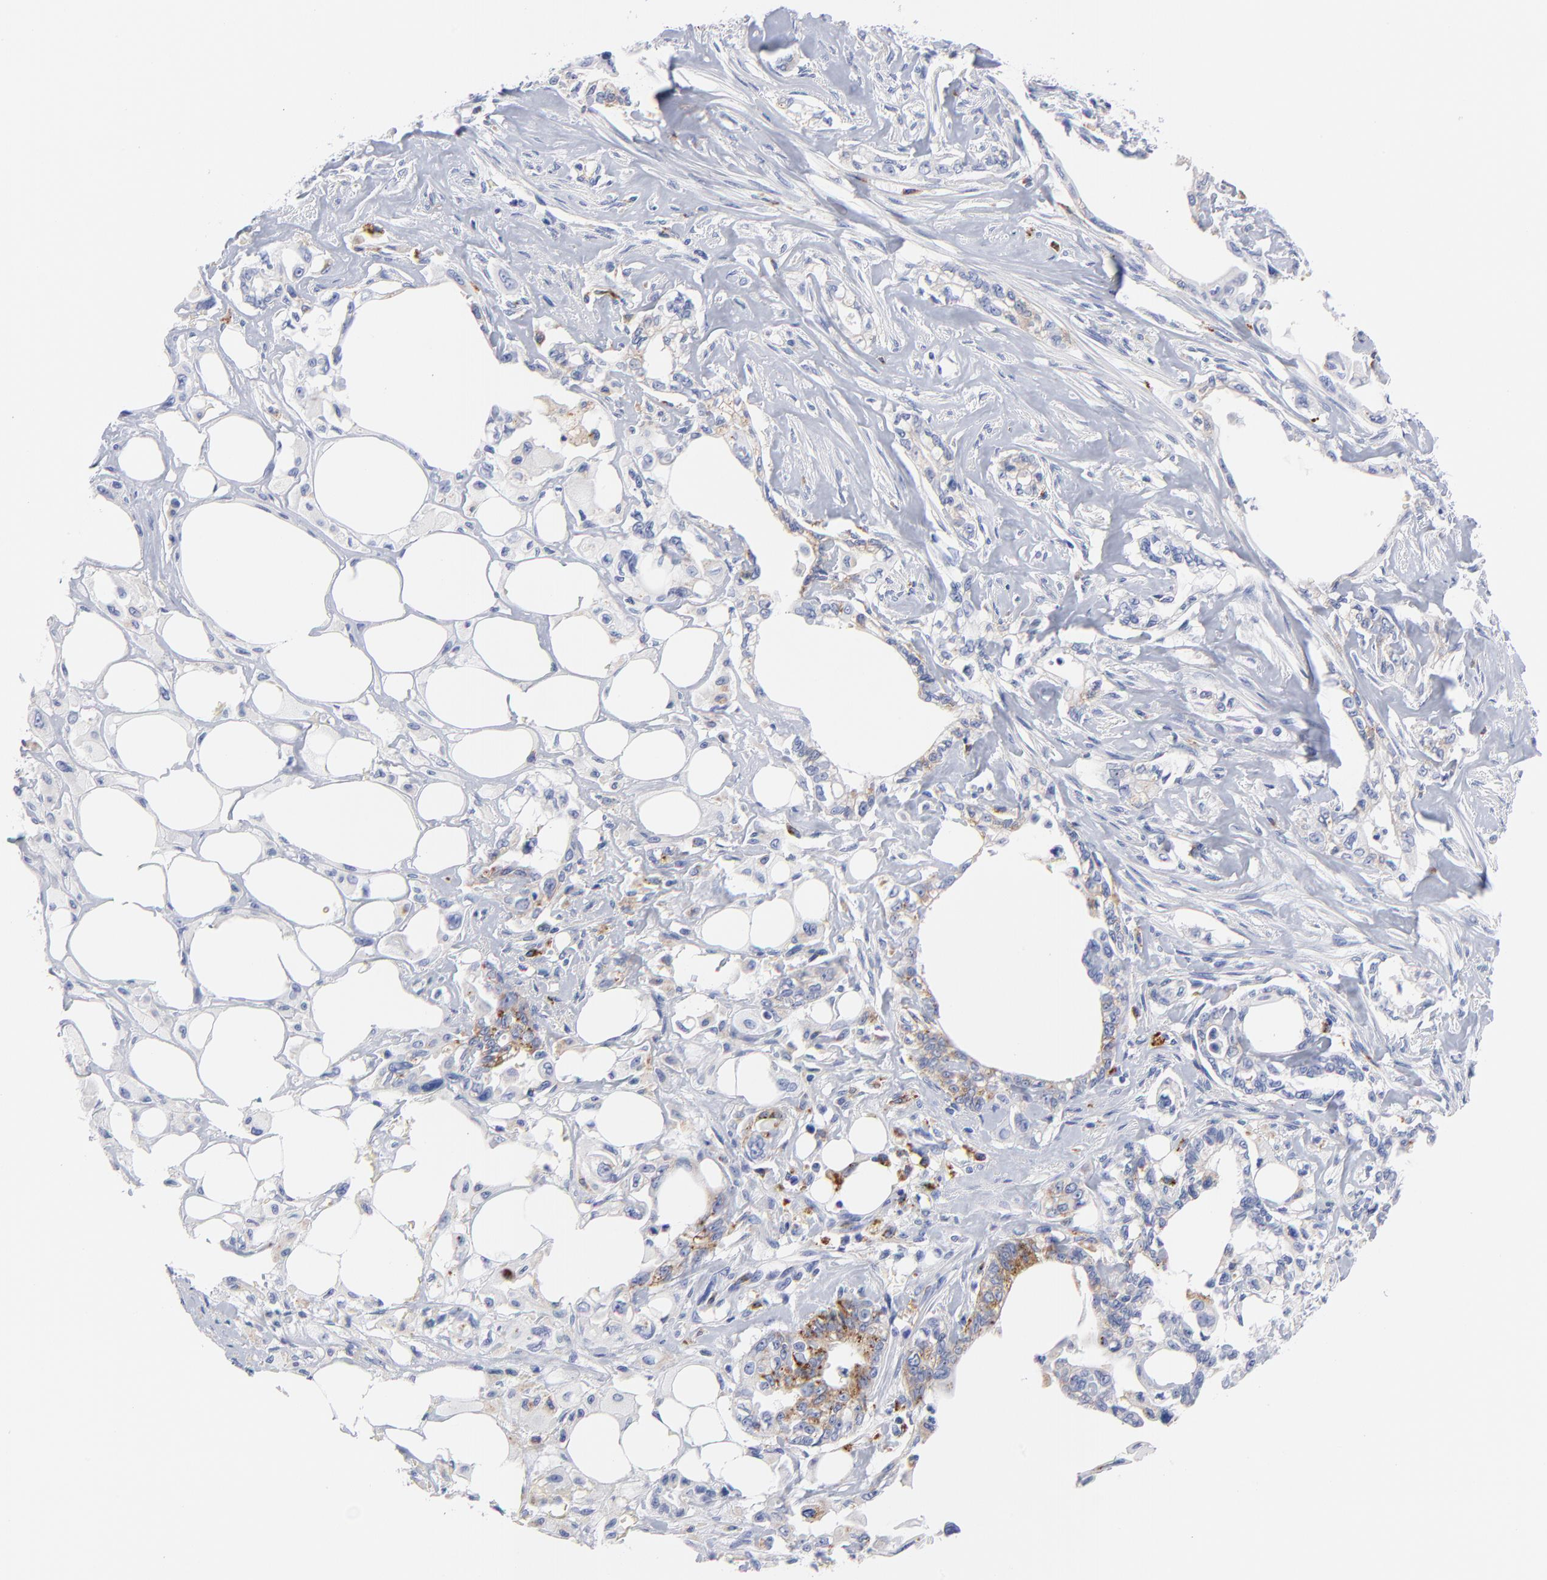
{"staining": {"intensity": "strong", "quantity": "<25%", "location": "cytoplasmic/membranous"}, "tissue": "pancreatic cancer", "cell_type": "Tumor cells", "image_type": "cancer", "snomed": [{"axis": "morphology", "description": "Normal tissue, NOS"}, {"axis": "topography", "description": "Pancreas"}], "caption": "Strong cytoplasmic/membranous protein staining is present in approximately <25% of tumor cells in pancreatic cancer.", "gene": "CPVL", "patient": {"sex": "male", "age": 42}}